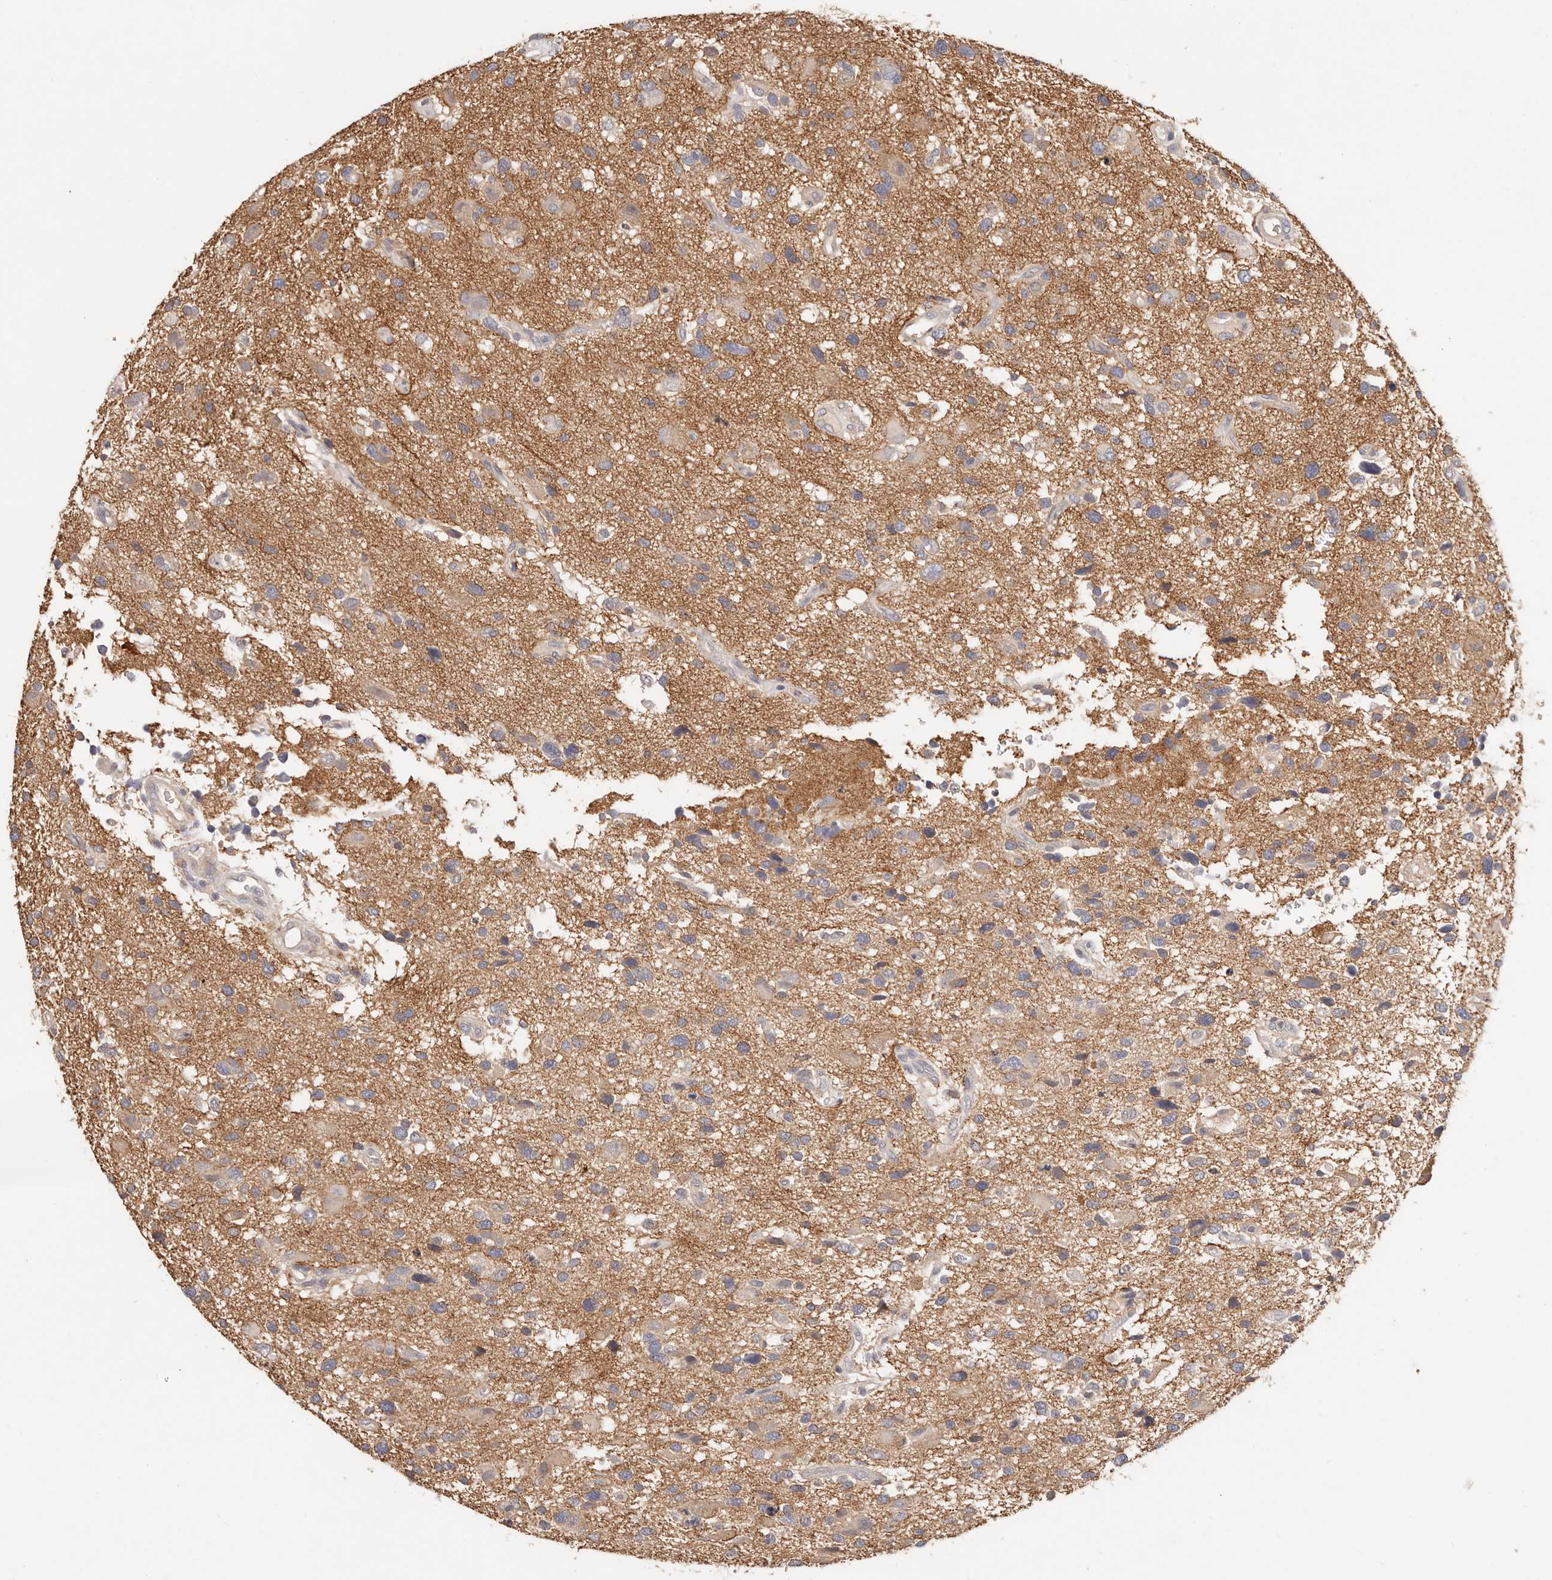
{"staining": {"intensity": "weak", "quantity": "25%-75%", "location": "cytoplasmic/membranous"}, "tissue": "glioma", "cell_type": "Tumor cells", "image_type": "cancer", "snomed": [{"axis": "morphology", "description": "Glioma, malignant, High grade"}, {"axis": "topography", "description": "Brain"}], "caption": "High-power microscopy captured an IHC photomicrograph of high-grade glioma (malignant), revealing weak cytoplasmic/membranous staining in about 25%-75% of tumor cells.", "gene": "CXADR", "patient": {"sex": "male", "age": 33}}